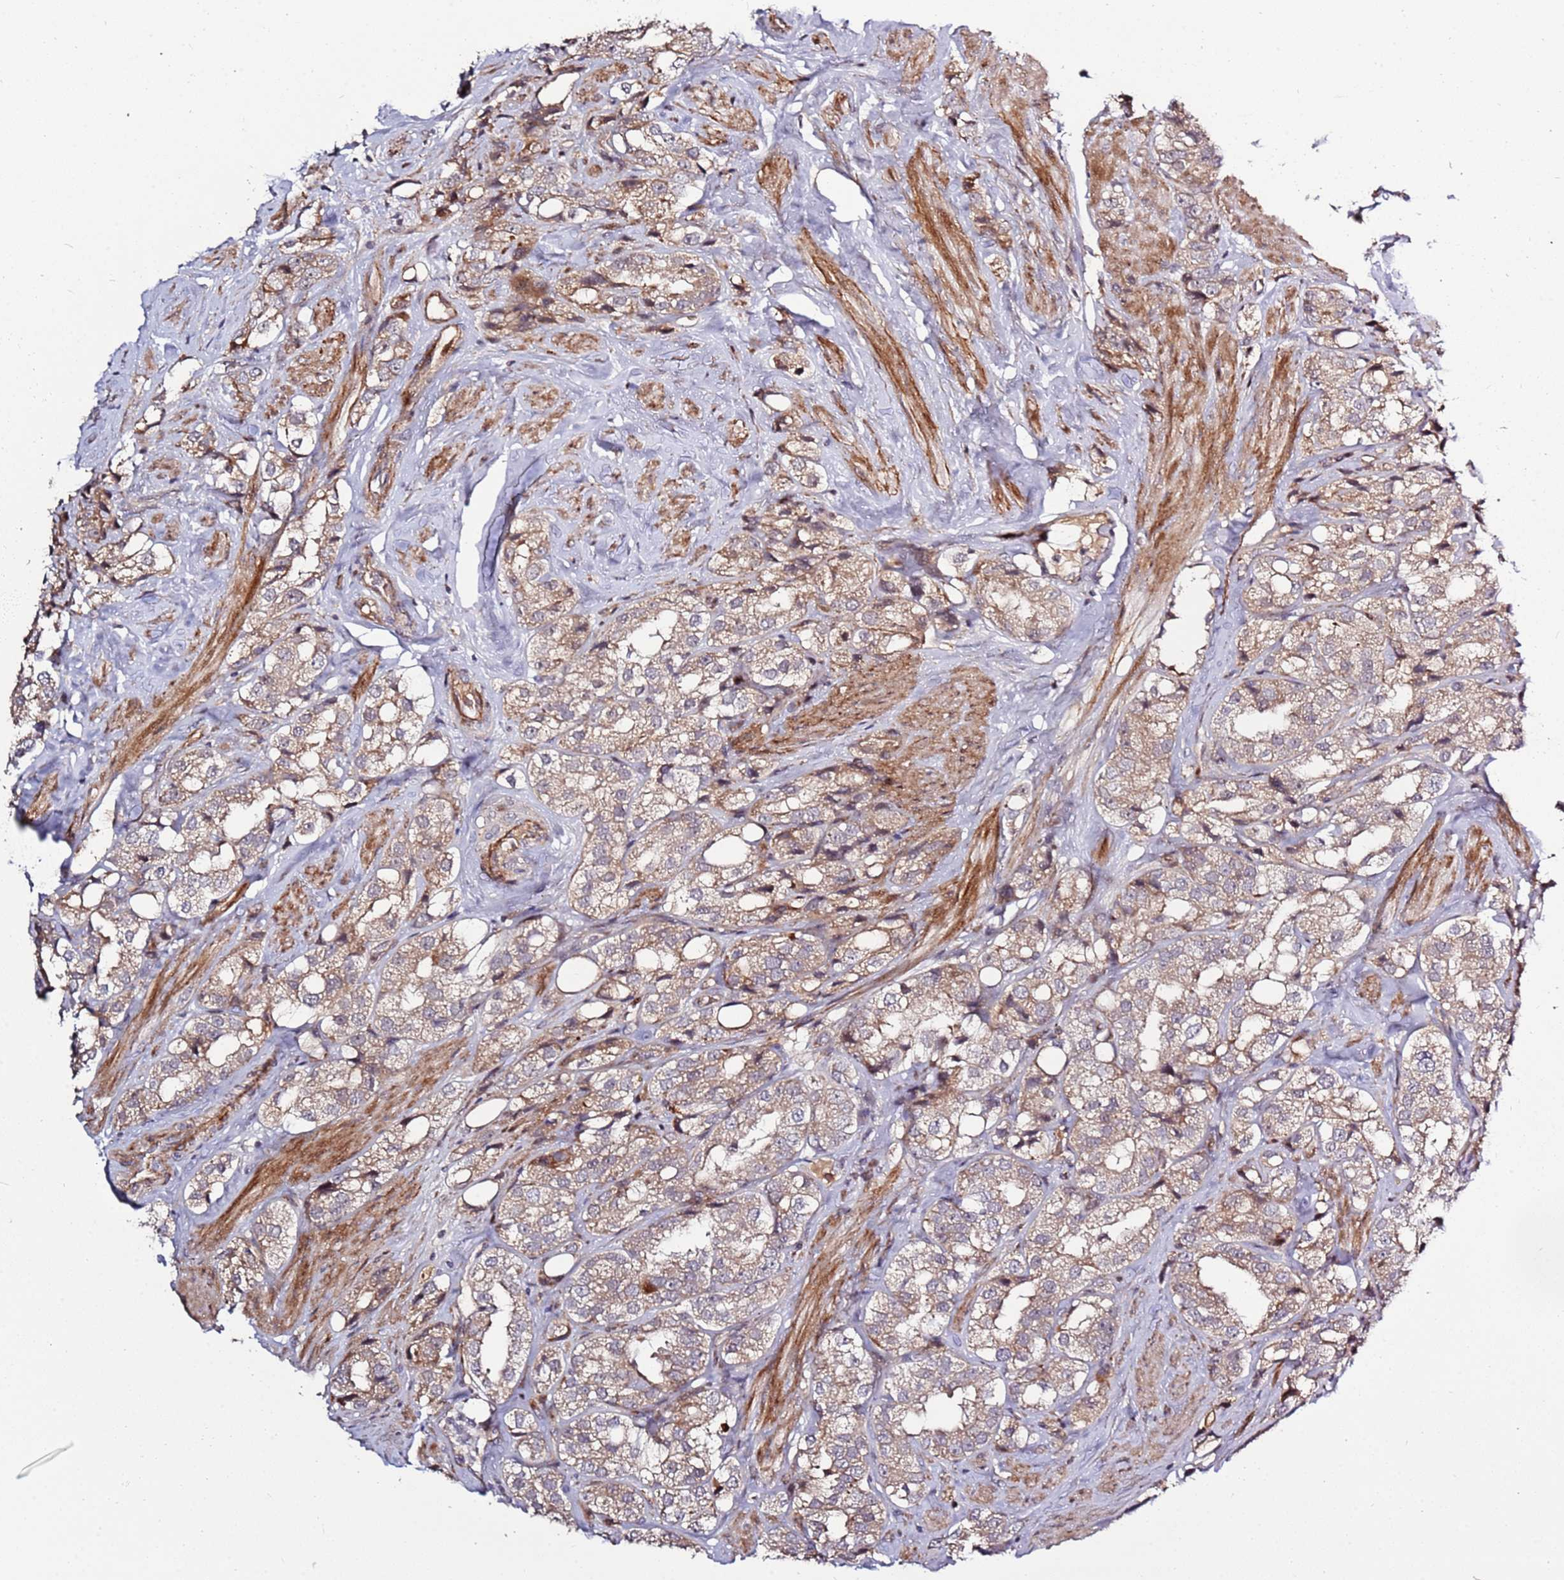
{"staining": {"intensity": "moderate", "quantity": ">75%", "location": "cytoplasmic/membranous"}, "tissue": "prostate cancer", "cell_type": "Tumor cells", "image_type": "cancer", "snomed": [{"axis": "morphology", "description": "Adenocarcinoma, NOS"}, {"axis": "topography", "description": "Prostate"}], "caption": "Prostate cancer stained for a protein exhibits moderate cytoplasmic/membranous positivity in tumor cells. Using DAB (3,3'-diaminobenzidine) (brown) and hematoxylin (blue) stains, captured at high magnification using brightfield microscopy.", "gene": "RHBDL1", "patient": {"sex": "male", "age": 79}}